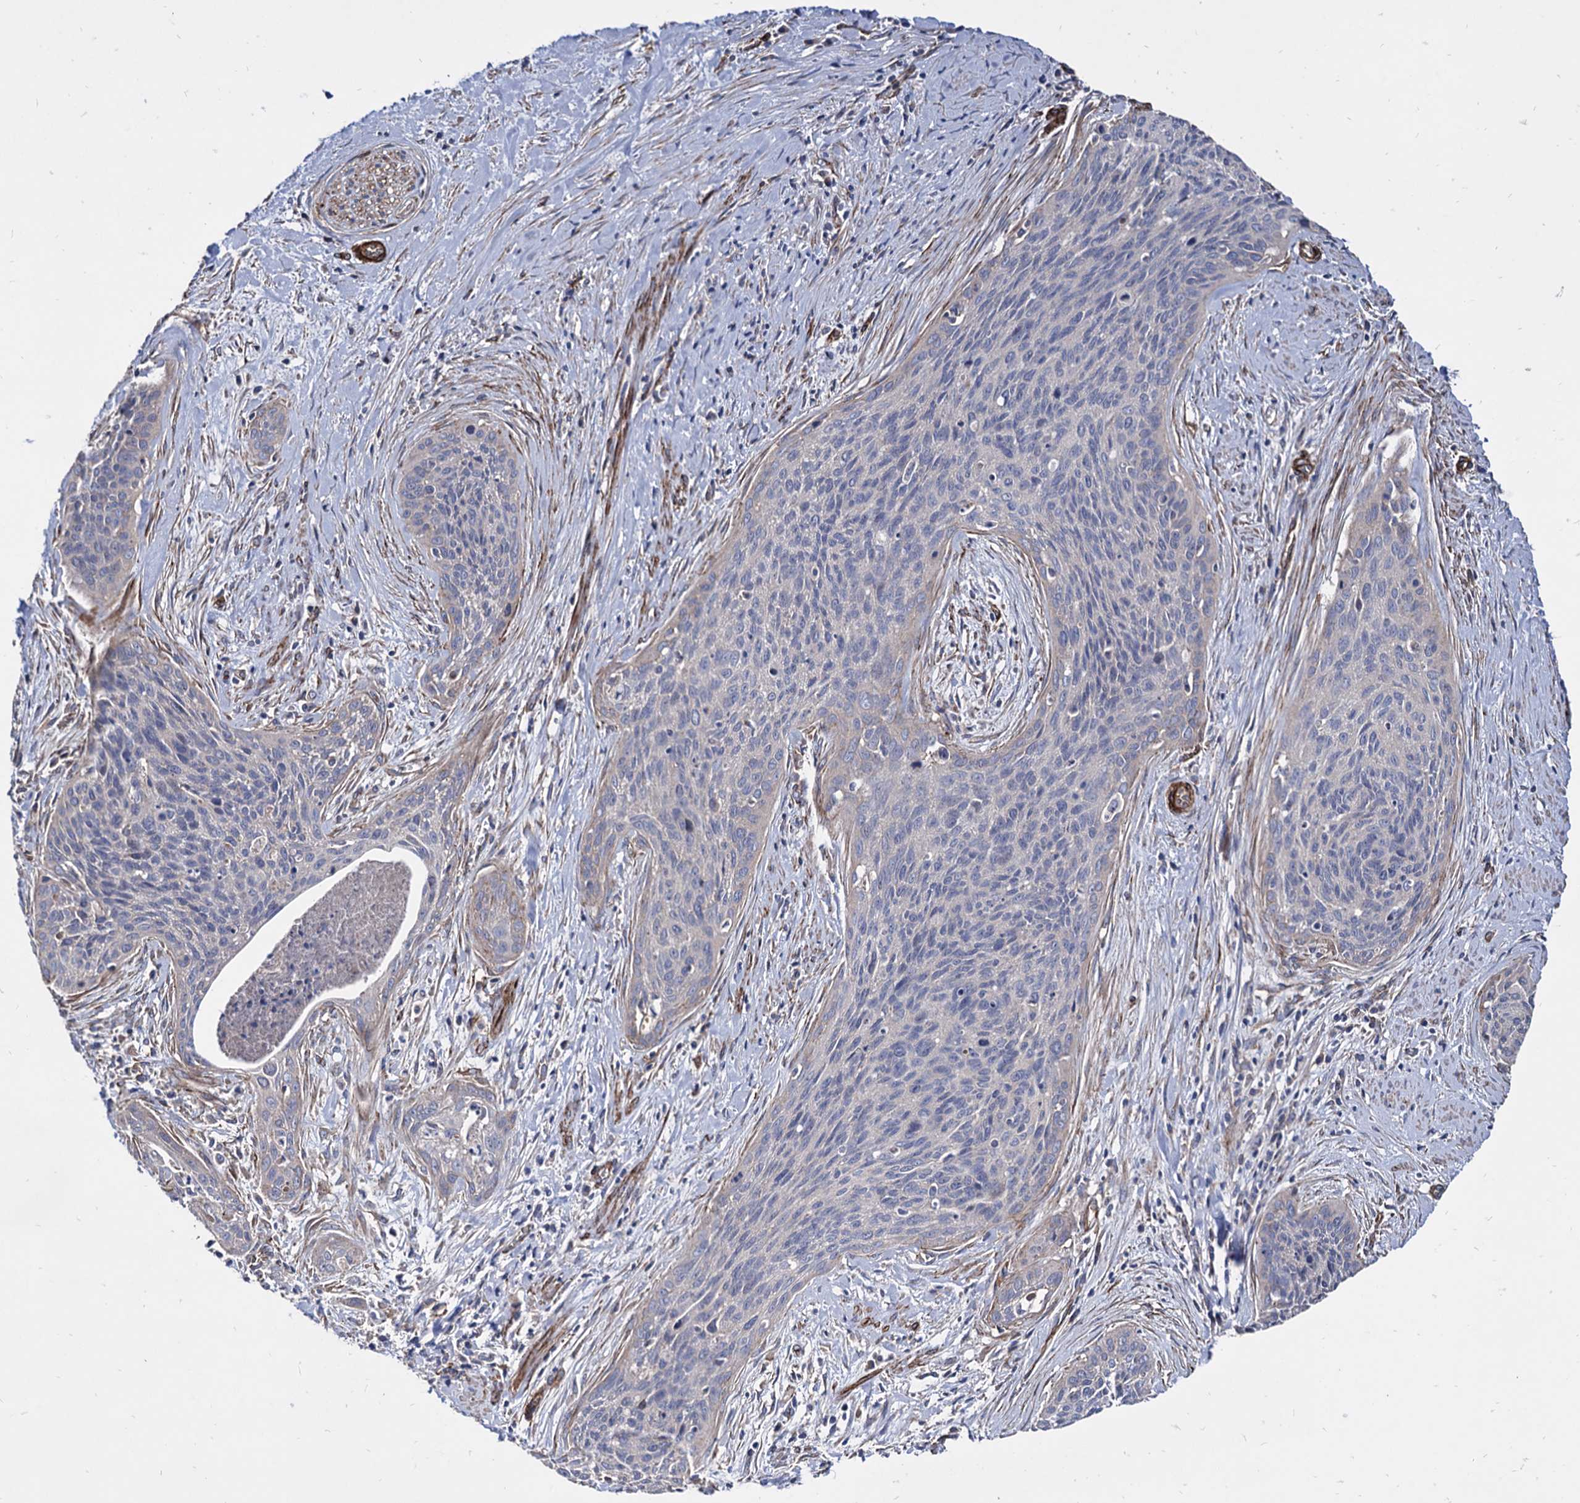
{"staining": {"intensity": "negative", "quantity": "none", "location": "none"}, "tissue": "cervical cancer", "cell_type": "Tumor cells", "image_type": "cancer", "snomed": [{"axis": "morphology", "description": "Squamous cell carcinoma, NOS"}, {"axis": "topography", "description": "Cervix"}], "caption": "High magnification brightfield microscopy of cervical cancer (squamous cell carcinoma) stained with DAB (3,3'-diaminobenzidine) (brown) and counterstained with hematoxylin (blue): tumor cells show no significant staining.", "gene": "WDR11", "patient": {"sex": "female", "age": 55}}